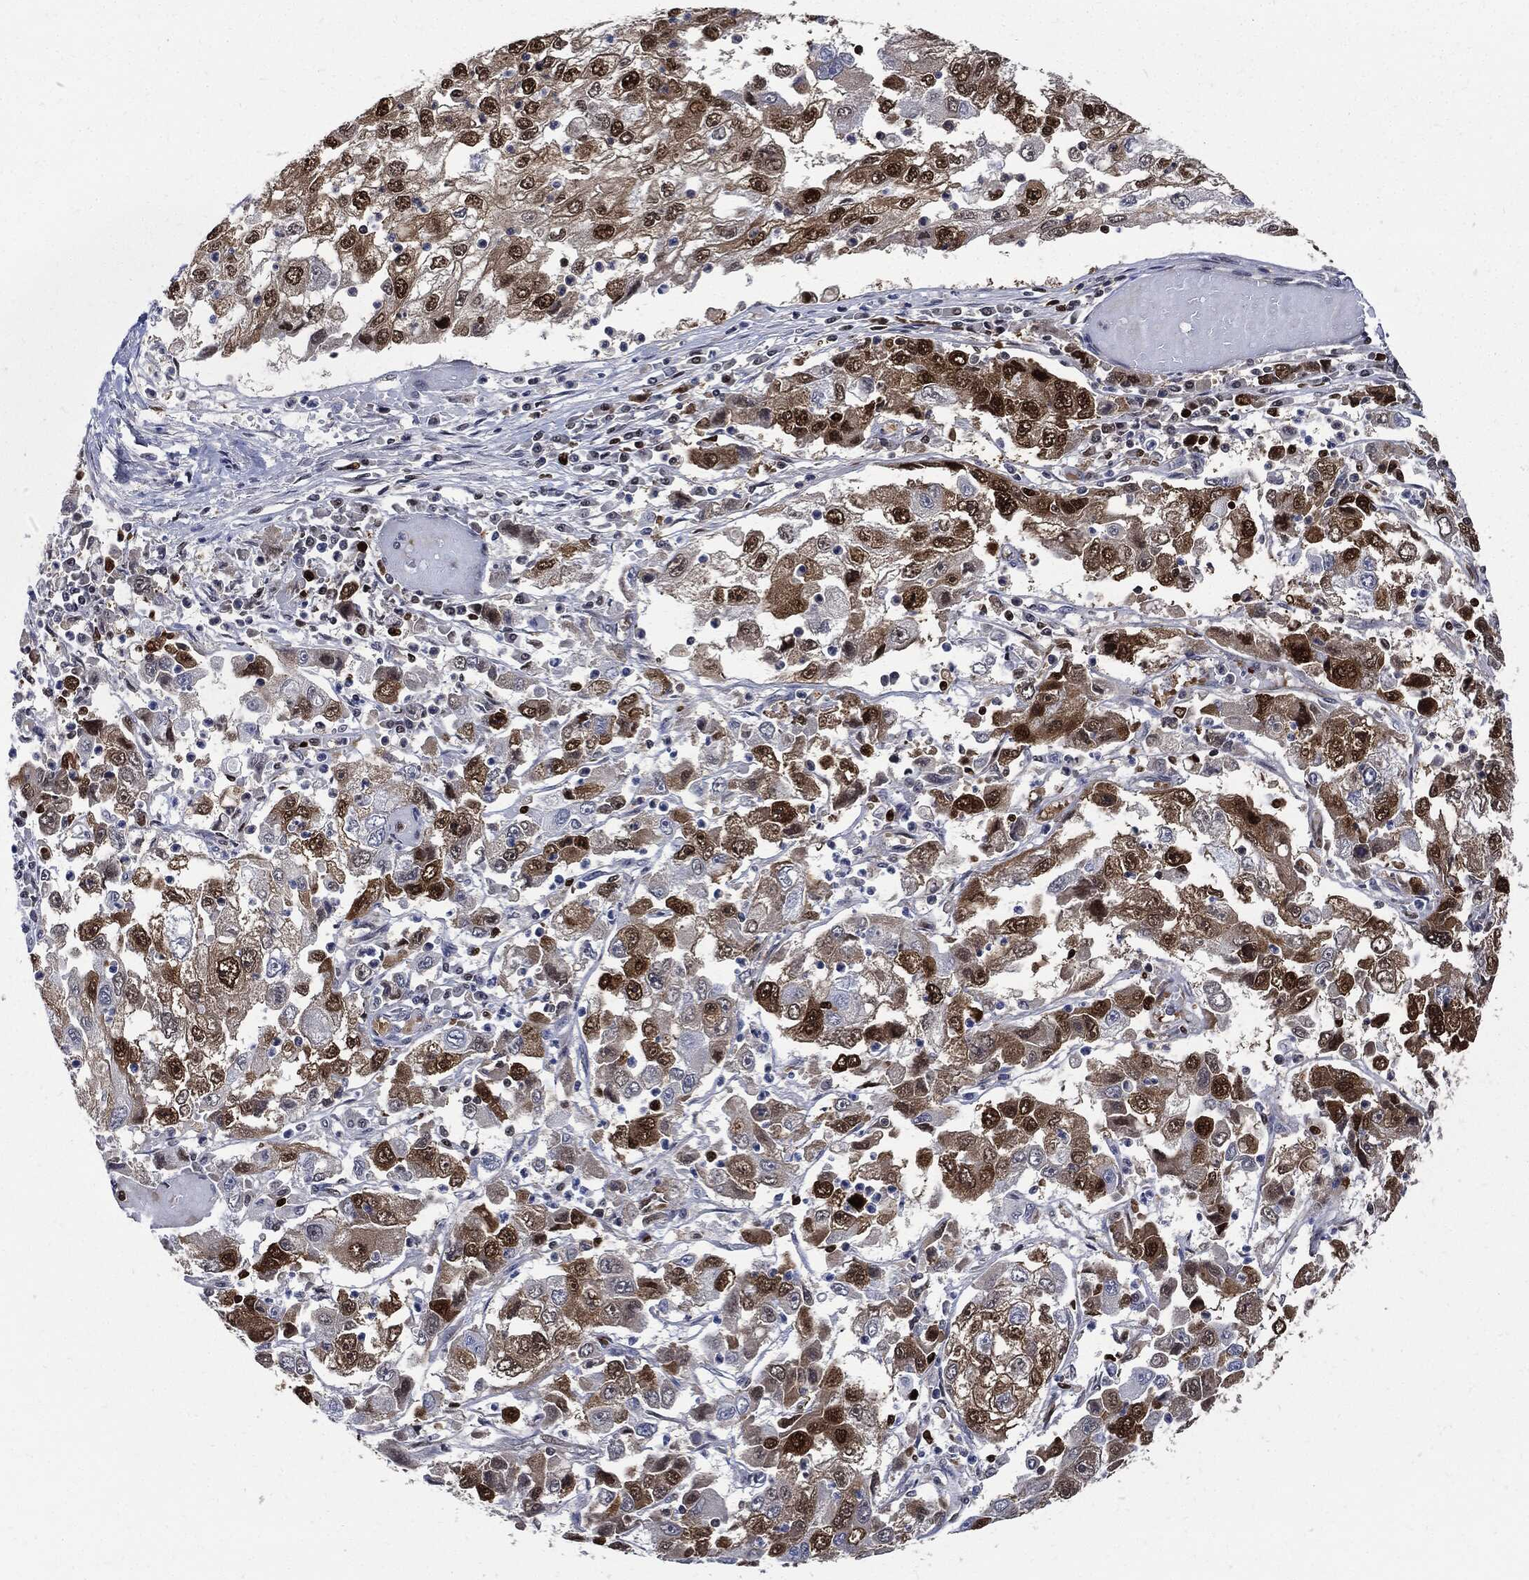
{"staining": {"intensity": "strong", "quantity": "<25%", "location": "nuclear"}, "tissue": "cervical cancer", "cell_type": "Tumor cells", "image_type": "cancer", "snomed": [{"axis": "morphology", "description": "Squamous cell carcinoma, NOS"}, {"axis": "topography", "description": "Cervix"}], "caption": "IHC photomicrograph of cervical squamous cell carcinoma stained for a protein (brown), which reveals medium levels of strong nuclear positivity in approximately <25% of tumor cells.", "gene": "PCNA", "patient": {"sex": "female", "age": 36}}